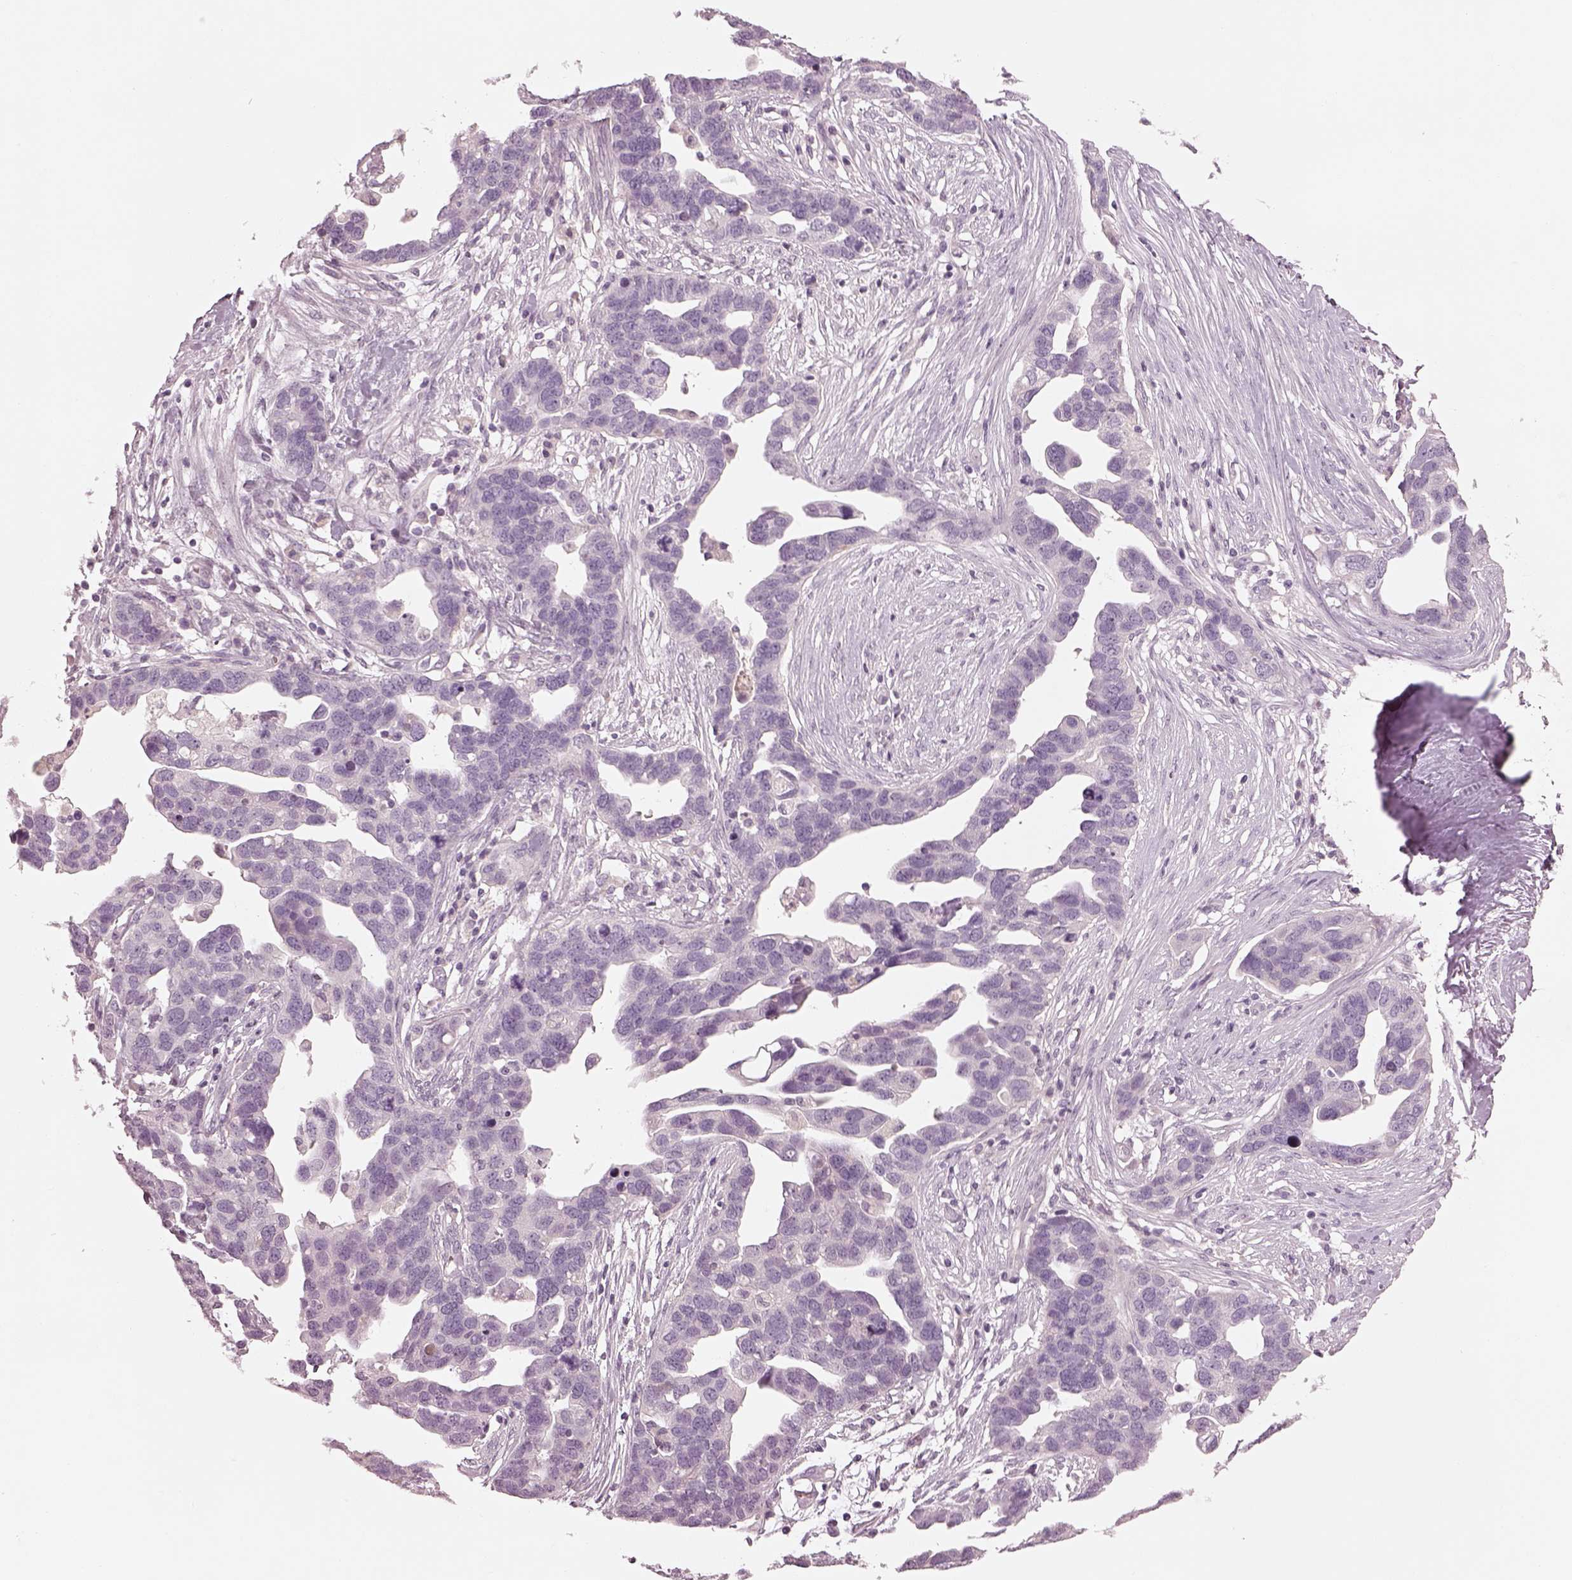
{"staining": {"intensity": "negative", "quantity": "none", "location": "none"}, "tissue": "ovarian cancer", "cell_type": "Tumor cells", "image_type": "cancer", "snomed": [{"axis": "morphology", "description": "Cystadenocarcinoma, serous, NOS"}, {"axis": "topography", "description": "Ovary"}], "caption": "Serous cystadenocarcinoma (ovarian) stained for a protein using immunohistochemistry demonstrates no expression tumor cells.", "gene": "SPATA6L", "patient": {"sex": "female", "age": 54}}